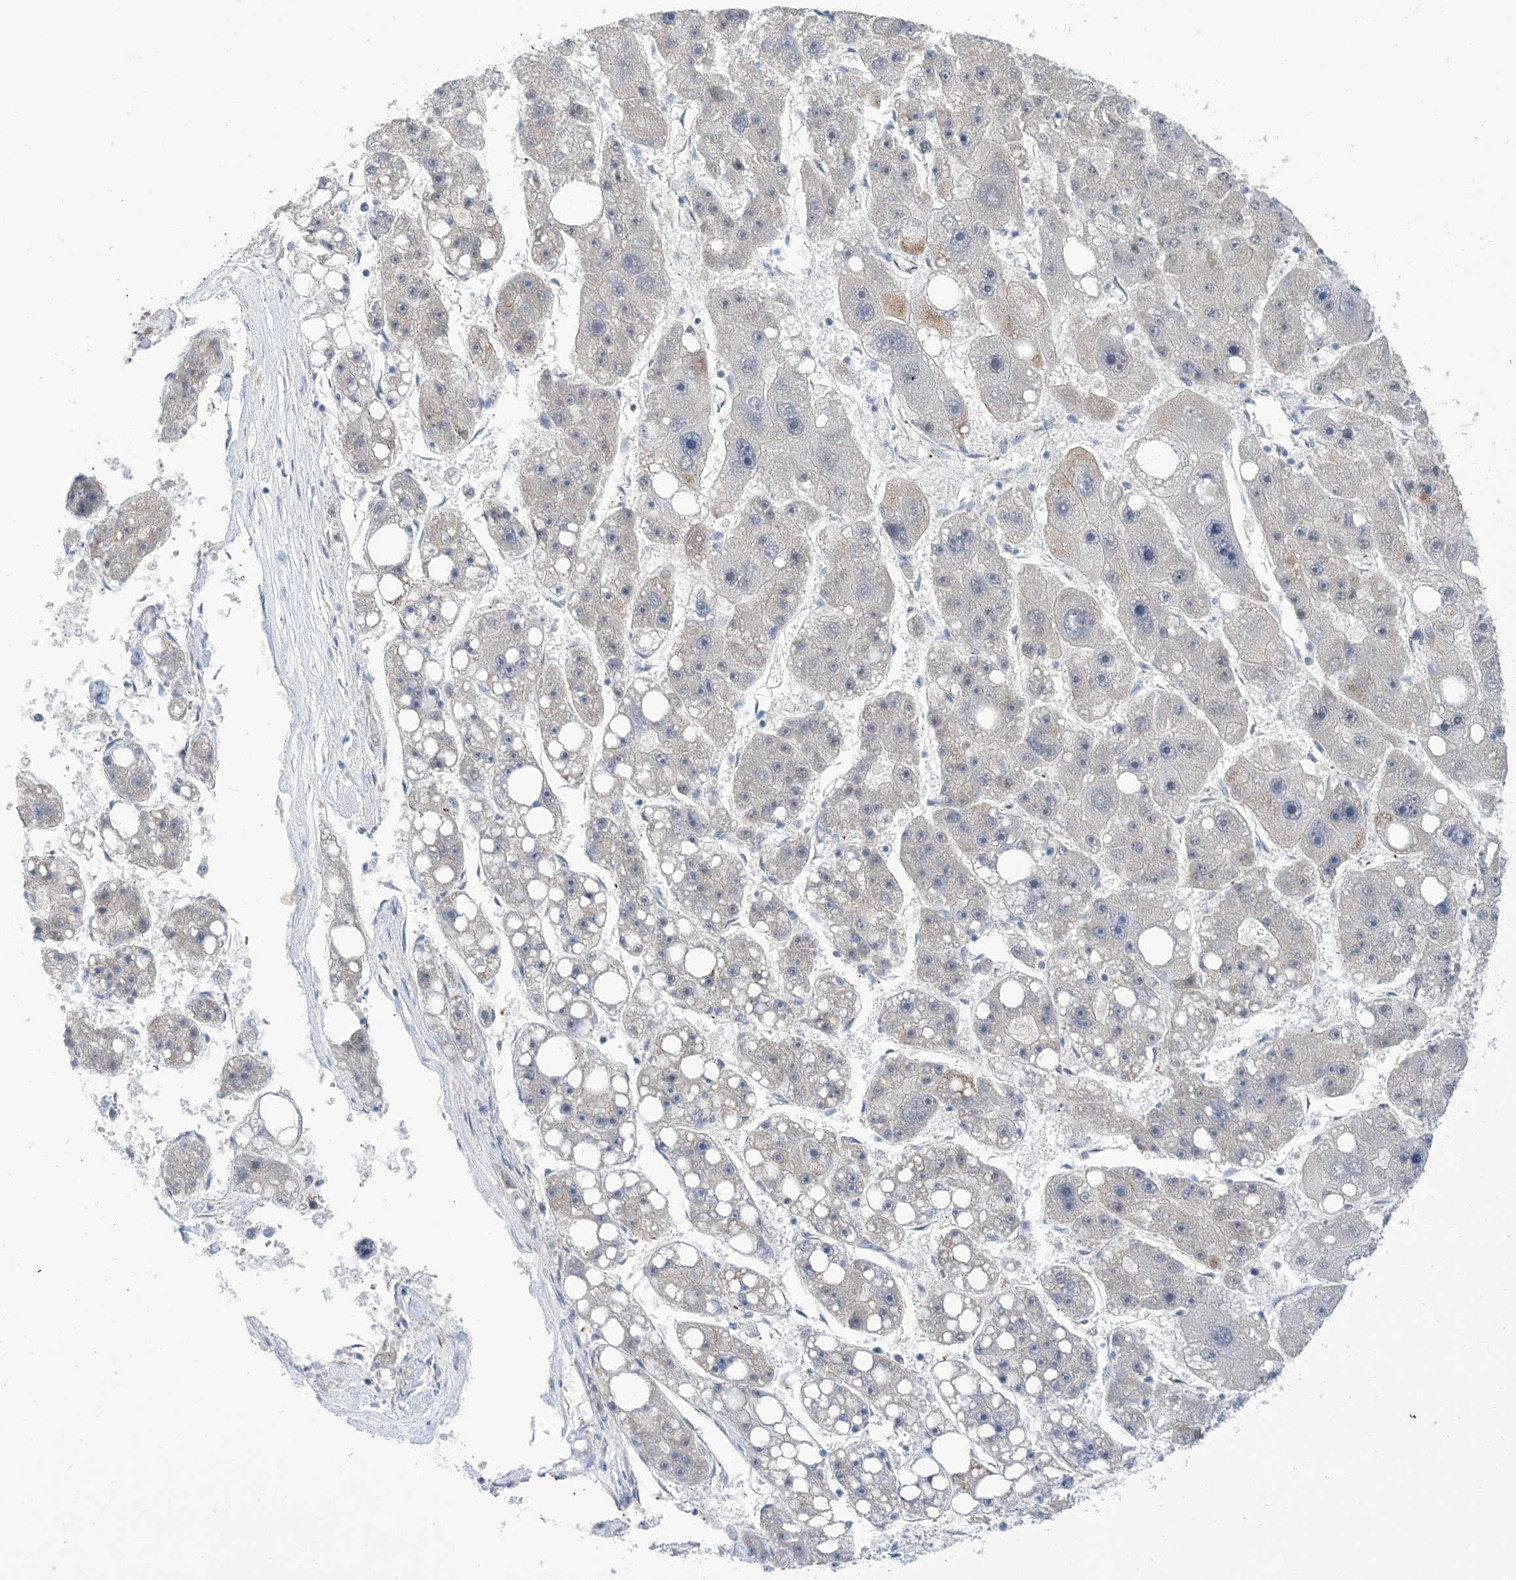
{"staining": {"intensity": "negative", "quantity": "none", "location": "none"}, "tissue": "liver cancer", "cell_type": "Tumor cells", "image_type": "cancer", "snomed": [{"axis": "morphology", "description": "Carcinoma, Hepatocellular, NOS"}, {"axis": "topography", "description": "Liver"}], "caption": "Protein analysis of liver cancer (hepatocellular carcinoma) shows no significant expression in tumor cells.", "gene": "EHBP1", "patient": {"sex": "female", "age": 61}}